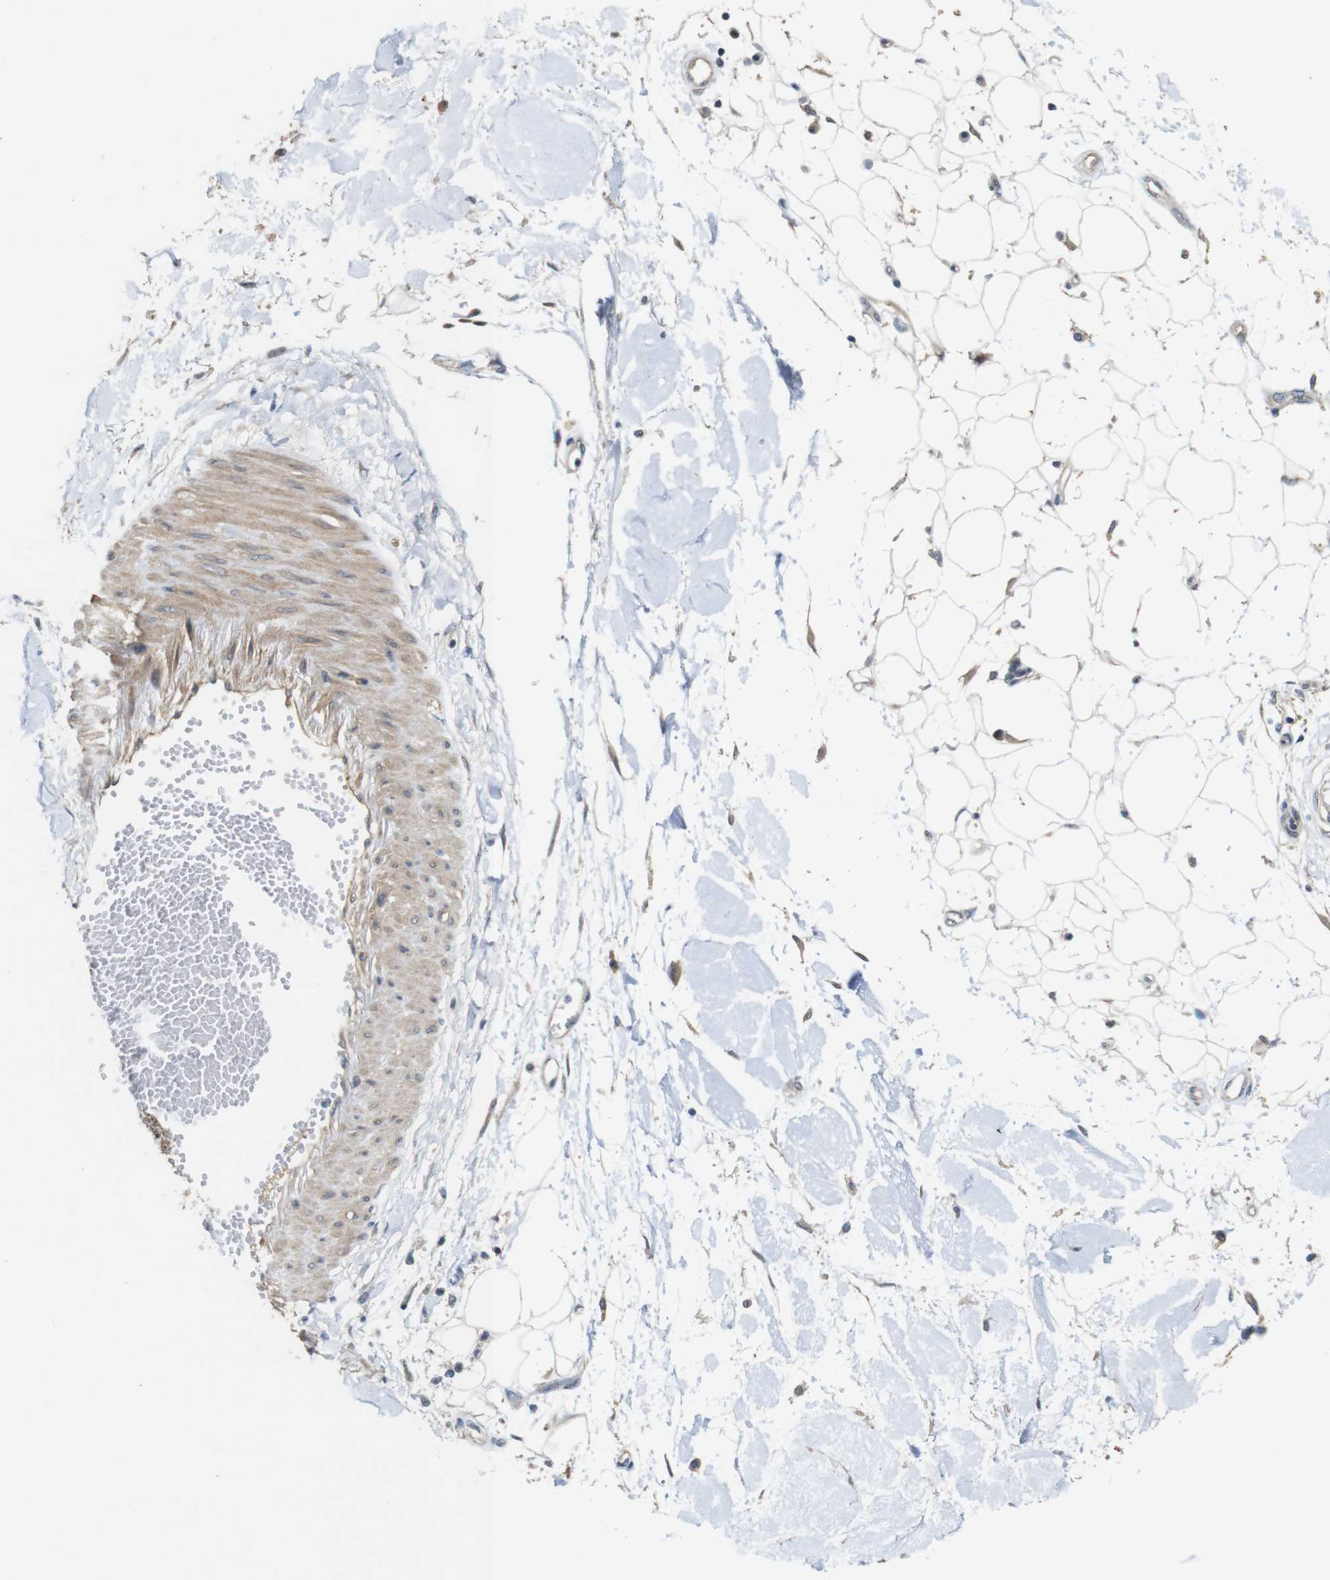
{"staining": {"intensity": "weak", "quantity": "25%-75%", "location": "cytoplasmic/membranous"}, "tissue": "adipose tissue", "cell_type": "Adipocytes", "image_type": "normal", "snomed": [{"axis": "morphology", "description": "Squamous cell carcinoma, NOS"}, {"axis": "topography", "description": "Skin"}], "caption": "Immunohistochemistry (DAB) staining of normal human adipose tissue displays weak cytoplasmic/membranous protein staining in approximately 25%-75% of adipocytes.", "gene": "CDC34", "patient": {"sex": "male", "age": 83}}